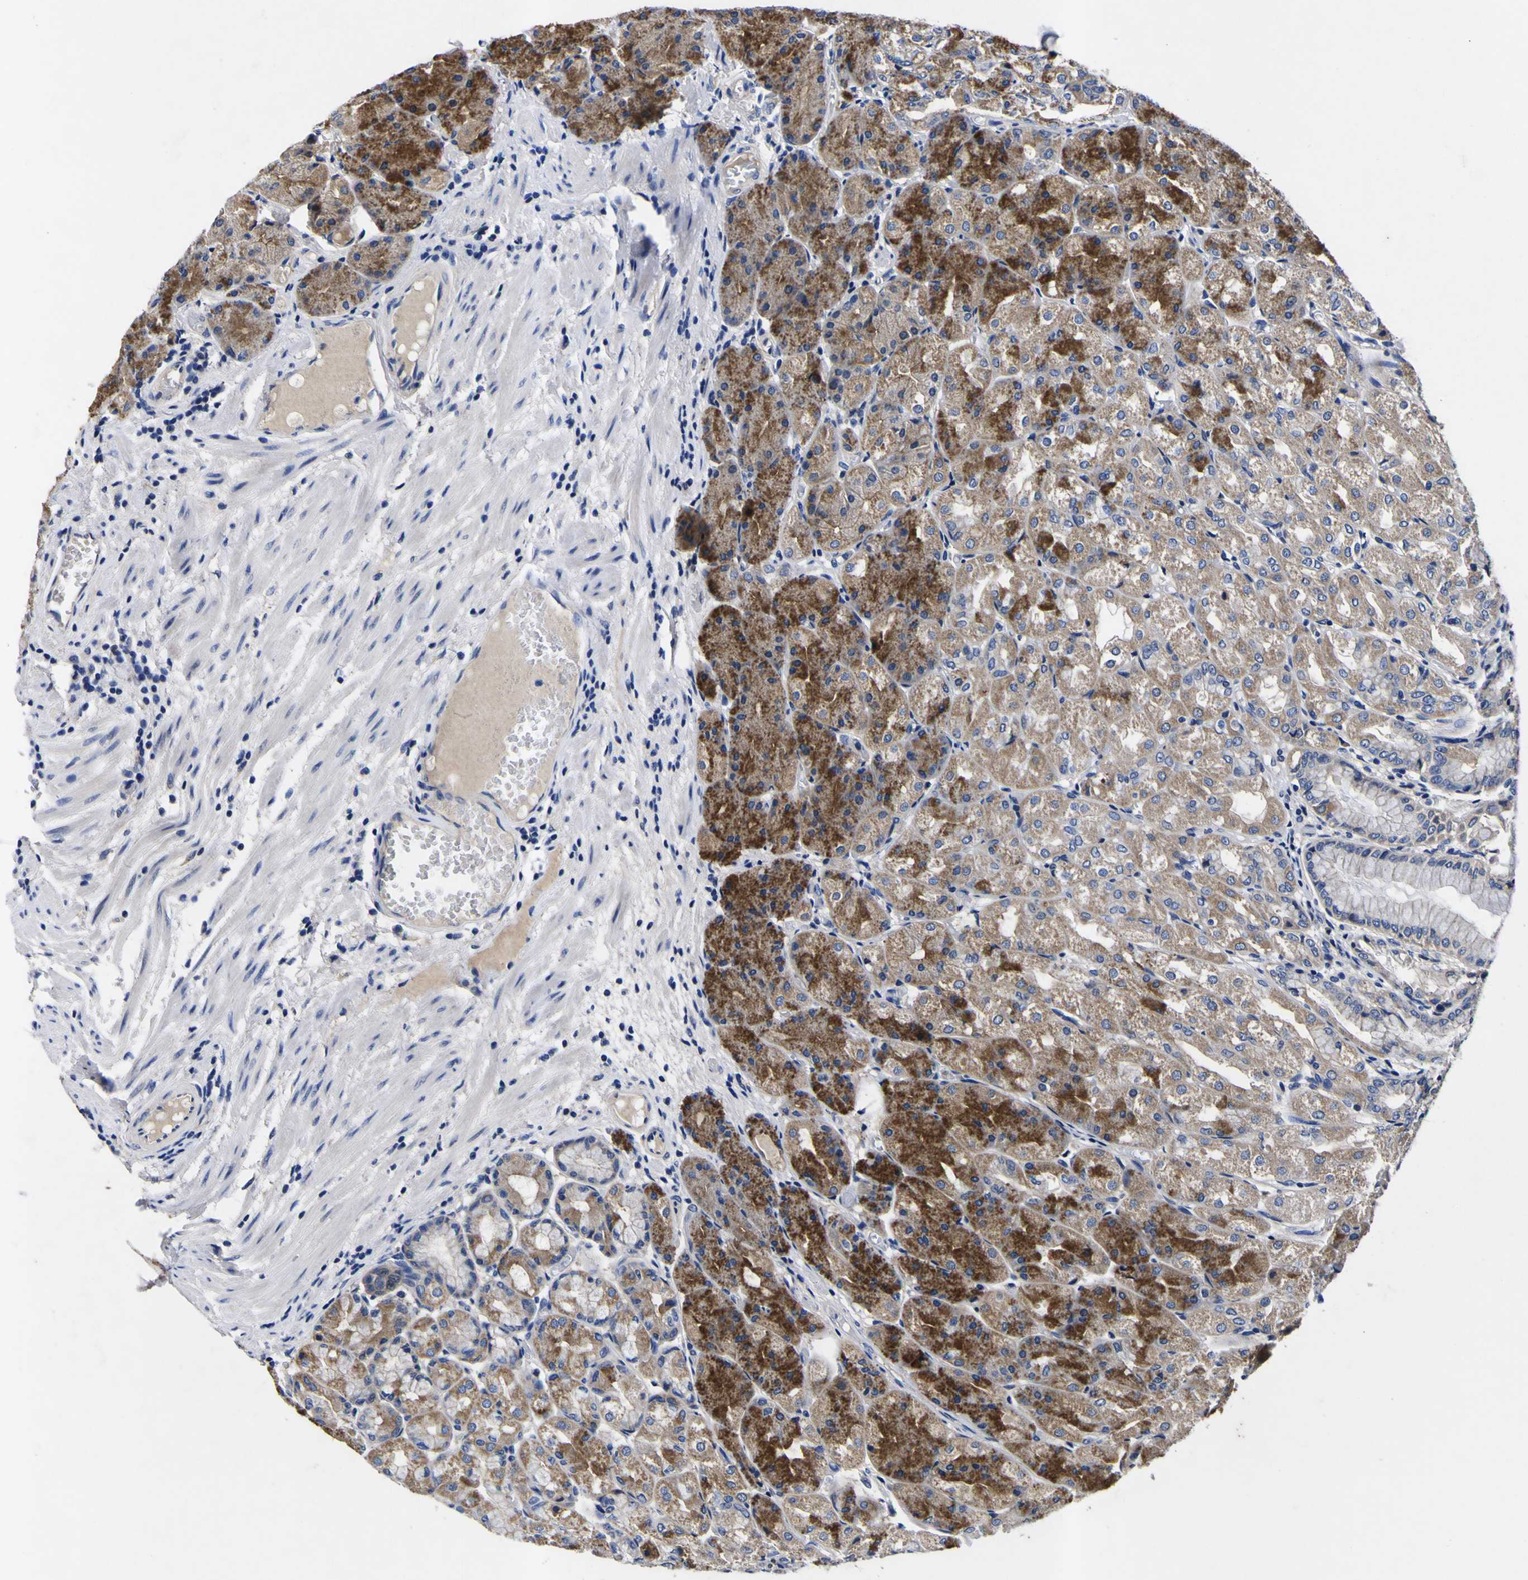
{"staining": {"intensity": "strong", "quantity": ">75%", "location": "cytoplasmic/membranous"}, "tissue": "stomach", "cell_type": "Glandular cells", "image_type": "normal", "snomed": [{"axis": "morphology", "description": "Normal tissue, NOS"}, {"axis": "topography", "description": "Stomach, upper"}], "caption": "An image of stomach stained for a protein displays strong cytoplasmic/membranous brown staining in glandular cells. Using DAB (3,3'-diaminobenzidine) (brown) and hematoxylin (blue) stains, captured at high magnification using brightfield microscopy.", "gene": "VASN", "patient": {"sex": "male", "age": 72}}